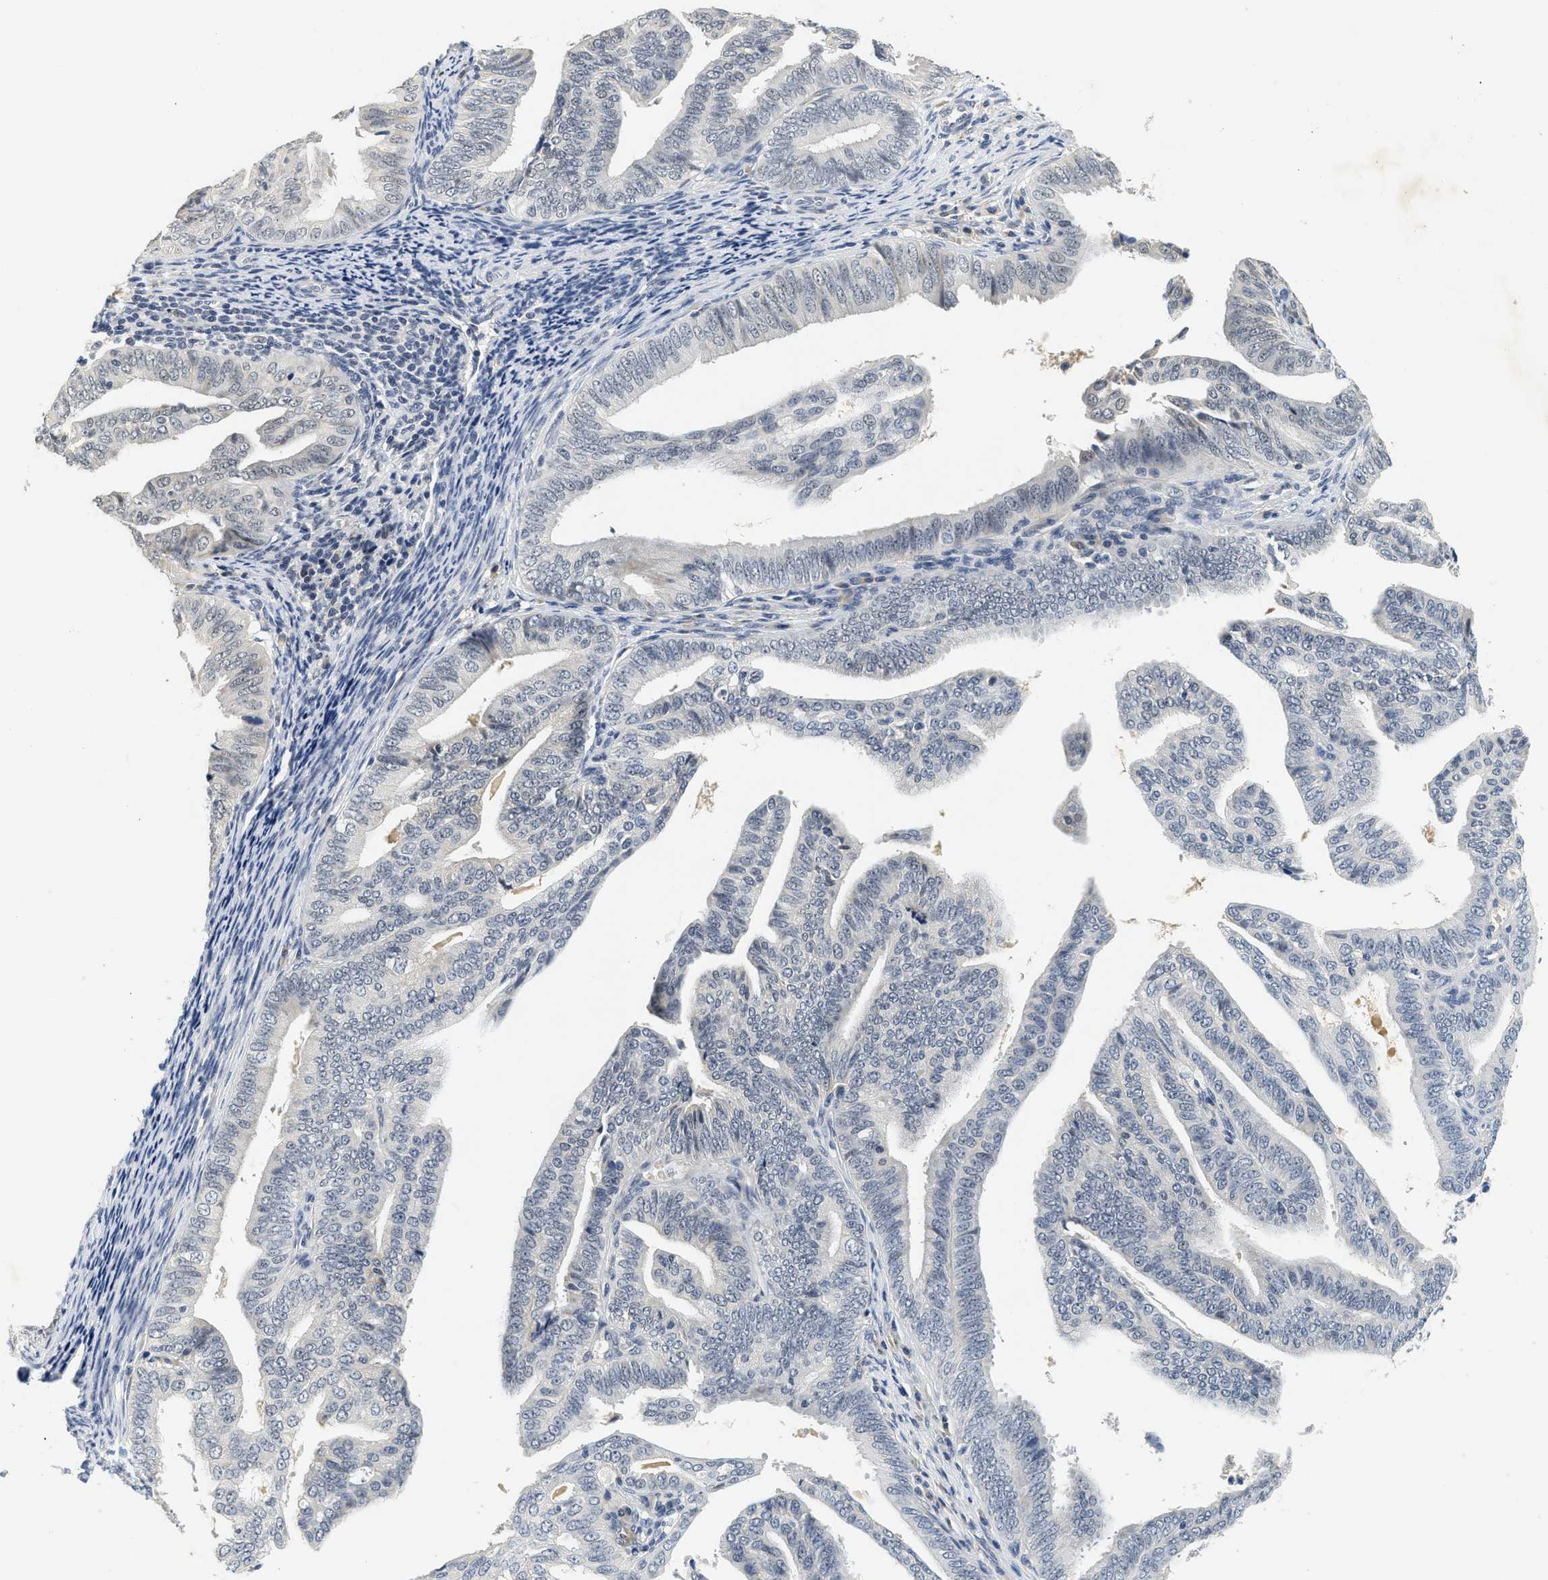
{"staining": {"intensity": "weak", "quantity": "<25%", "location": "nuclear"}, "tissue": "endometrial cancer", "cell_type": "Tumor cells", "image_type": "cancer", "snomed": [{"axis": "morphology", "description": "Adenocarcinoma, NOS"}, {"axis": "topography", "description": "Endometrium"}], "caption": "Endometrial cancer stained for a protein using IHC displays no staining tumor cells.", "gene": "MZF1", "patient": {"sex": "female", "age": 58}}